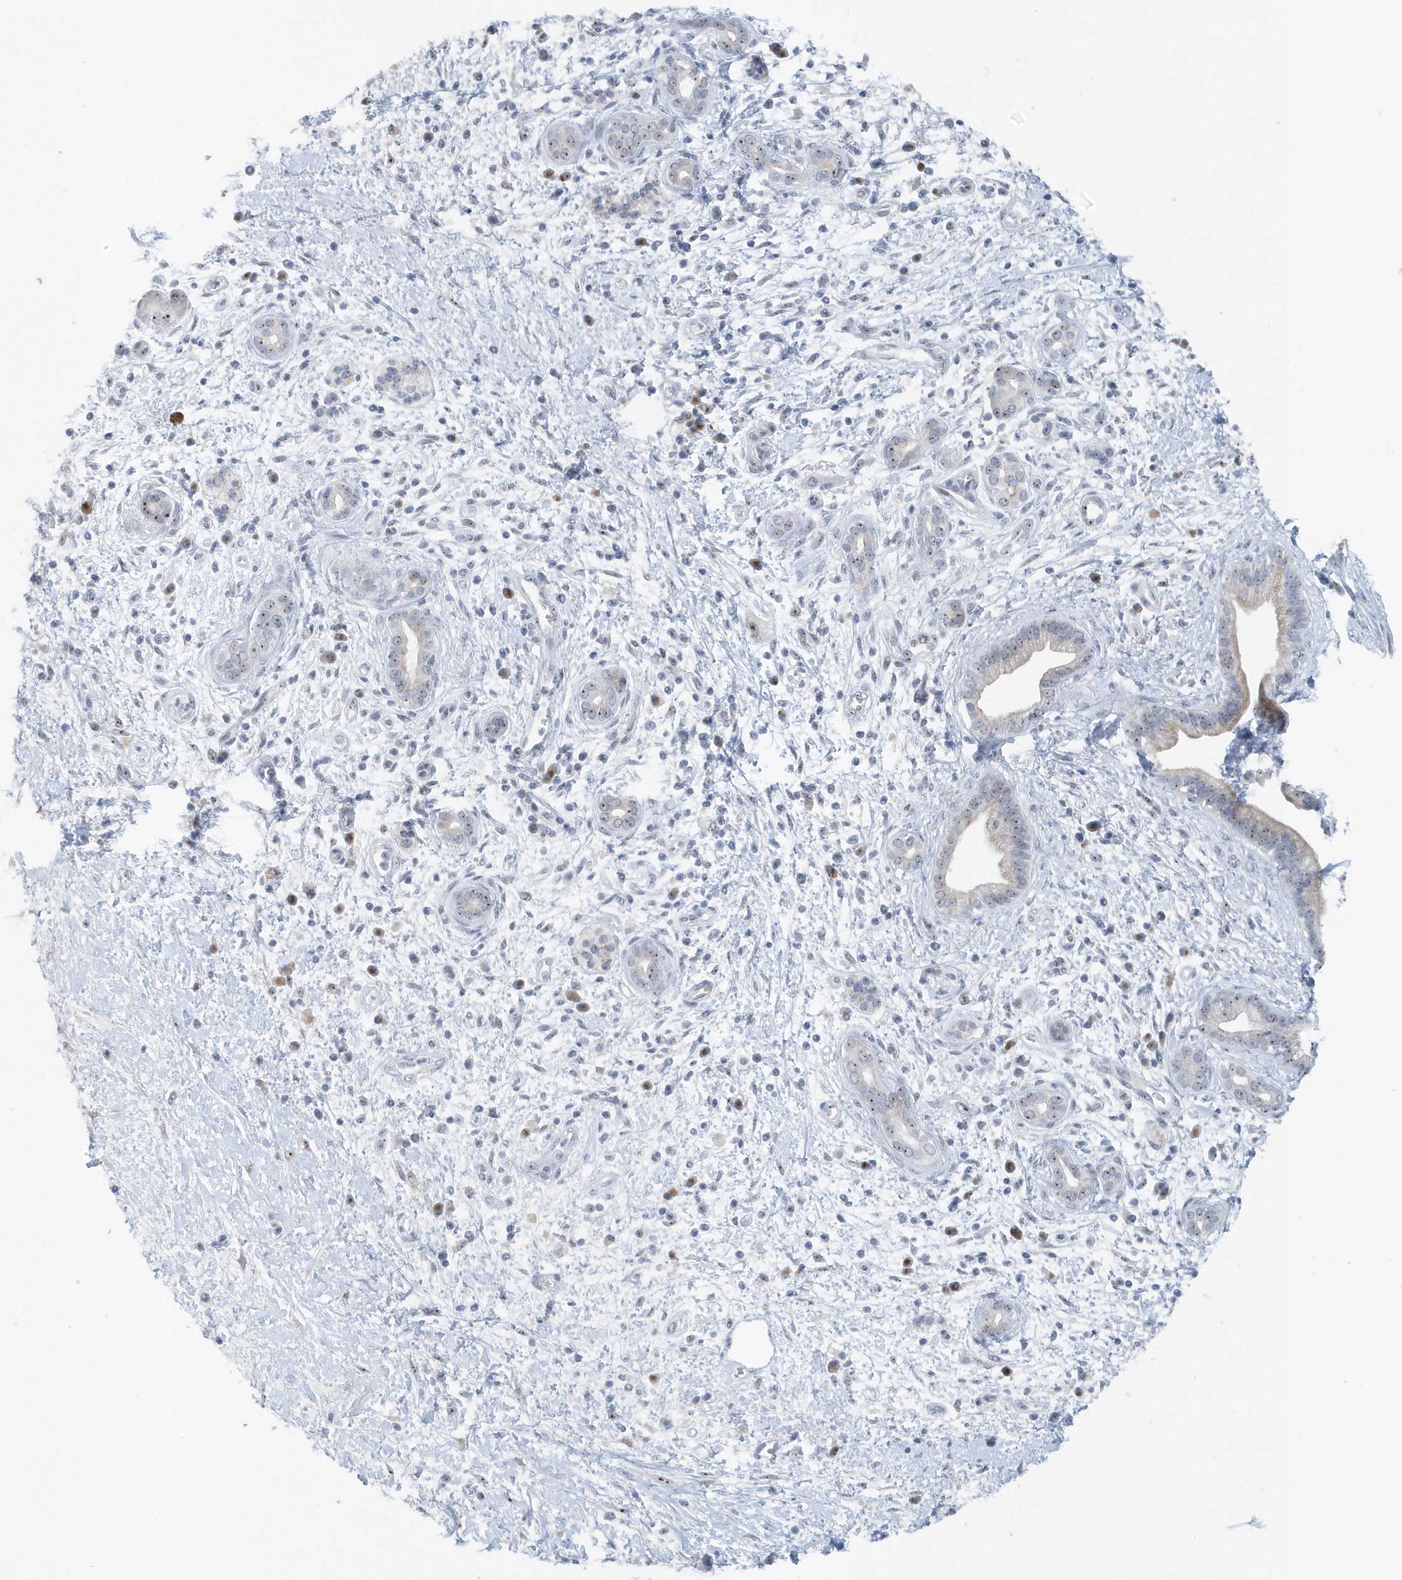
{"staining": {"intensity": "weak", "quantity": "<25%", "location": "nuclear"}, "tissue": "pancreatic cancer", "cell_type": "Tumor cells", "image_type": "cancer", "snomed": [{"axis": "morphology", "description": "Adenocarcinoma, NOS"}, {"axis": "topography", "description": "Pancreas"}], "caption": "IHC histopathology image of human pancreatic adenocarcinoma stained for a protein (brown), which displays no expression in tumor cells.", "gene": "RPF2", "patient": {"sex": "male", "age": 78}}